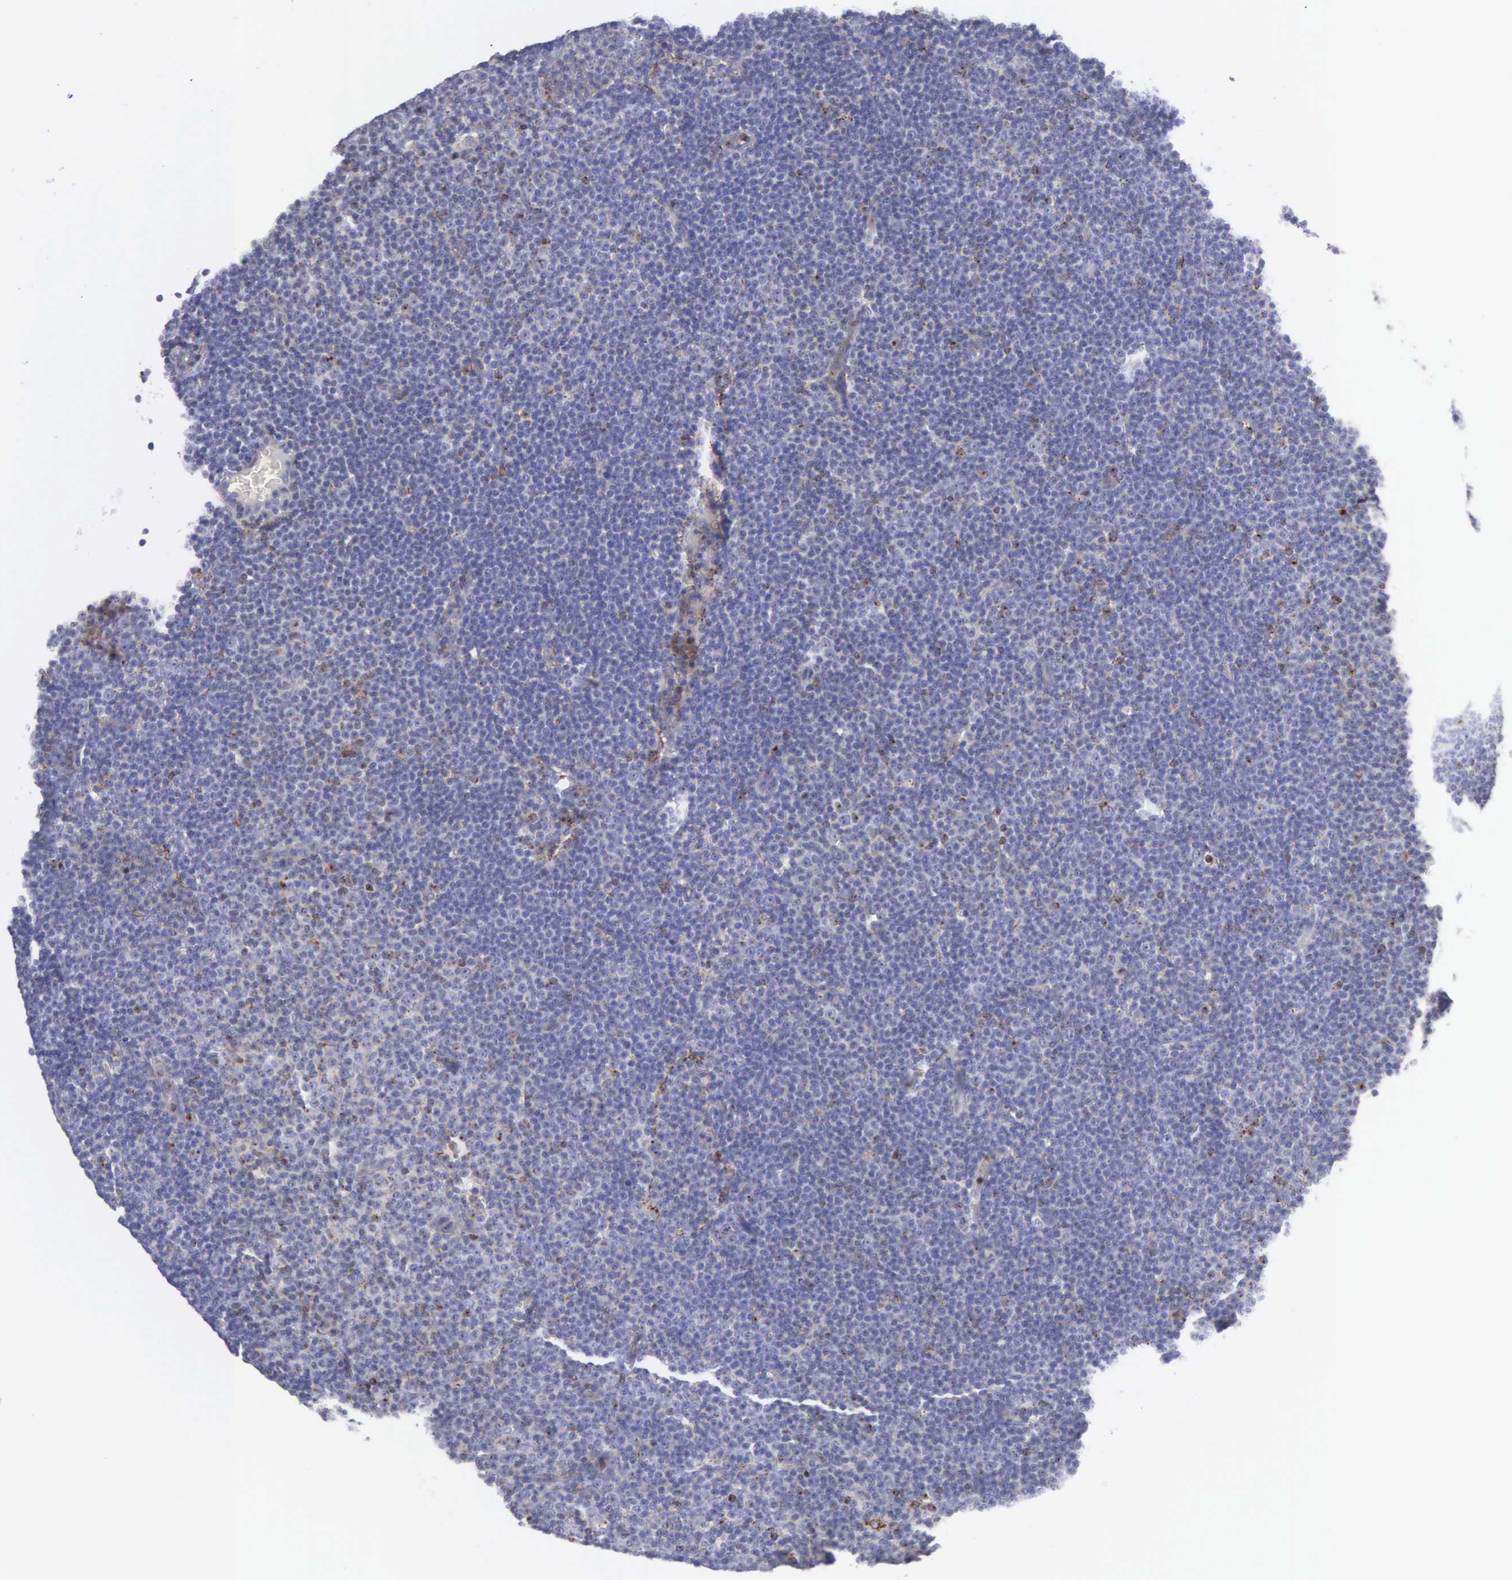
{"staining": {"intensity": "negative", "quantity": "none", "location": "none"}, "tissue": "lymphoma", "cell_type": "Tumor cells", "image_type": "cancer", "snomed": [{"axis": "morphology", "description": "Malignant lymphoma, non-Hodgkin's type, Low grade"}, {"axis": "topography", "description": "Lymph node"}], "caption": "Protein analysis of lymphoma displays no significant positivity in tumor cells.", "gene": "SRGN", "patient": {"sex": "male", "age": 57}}